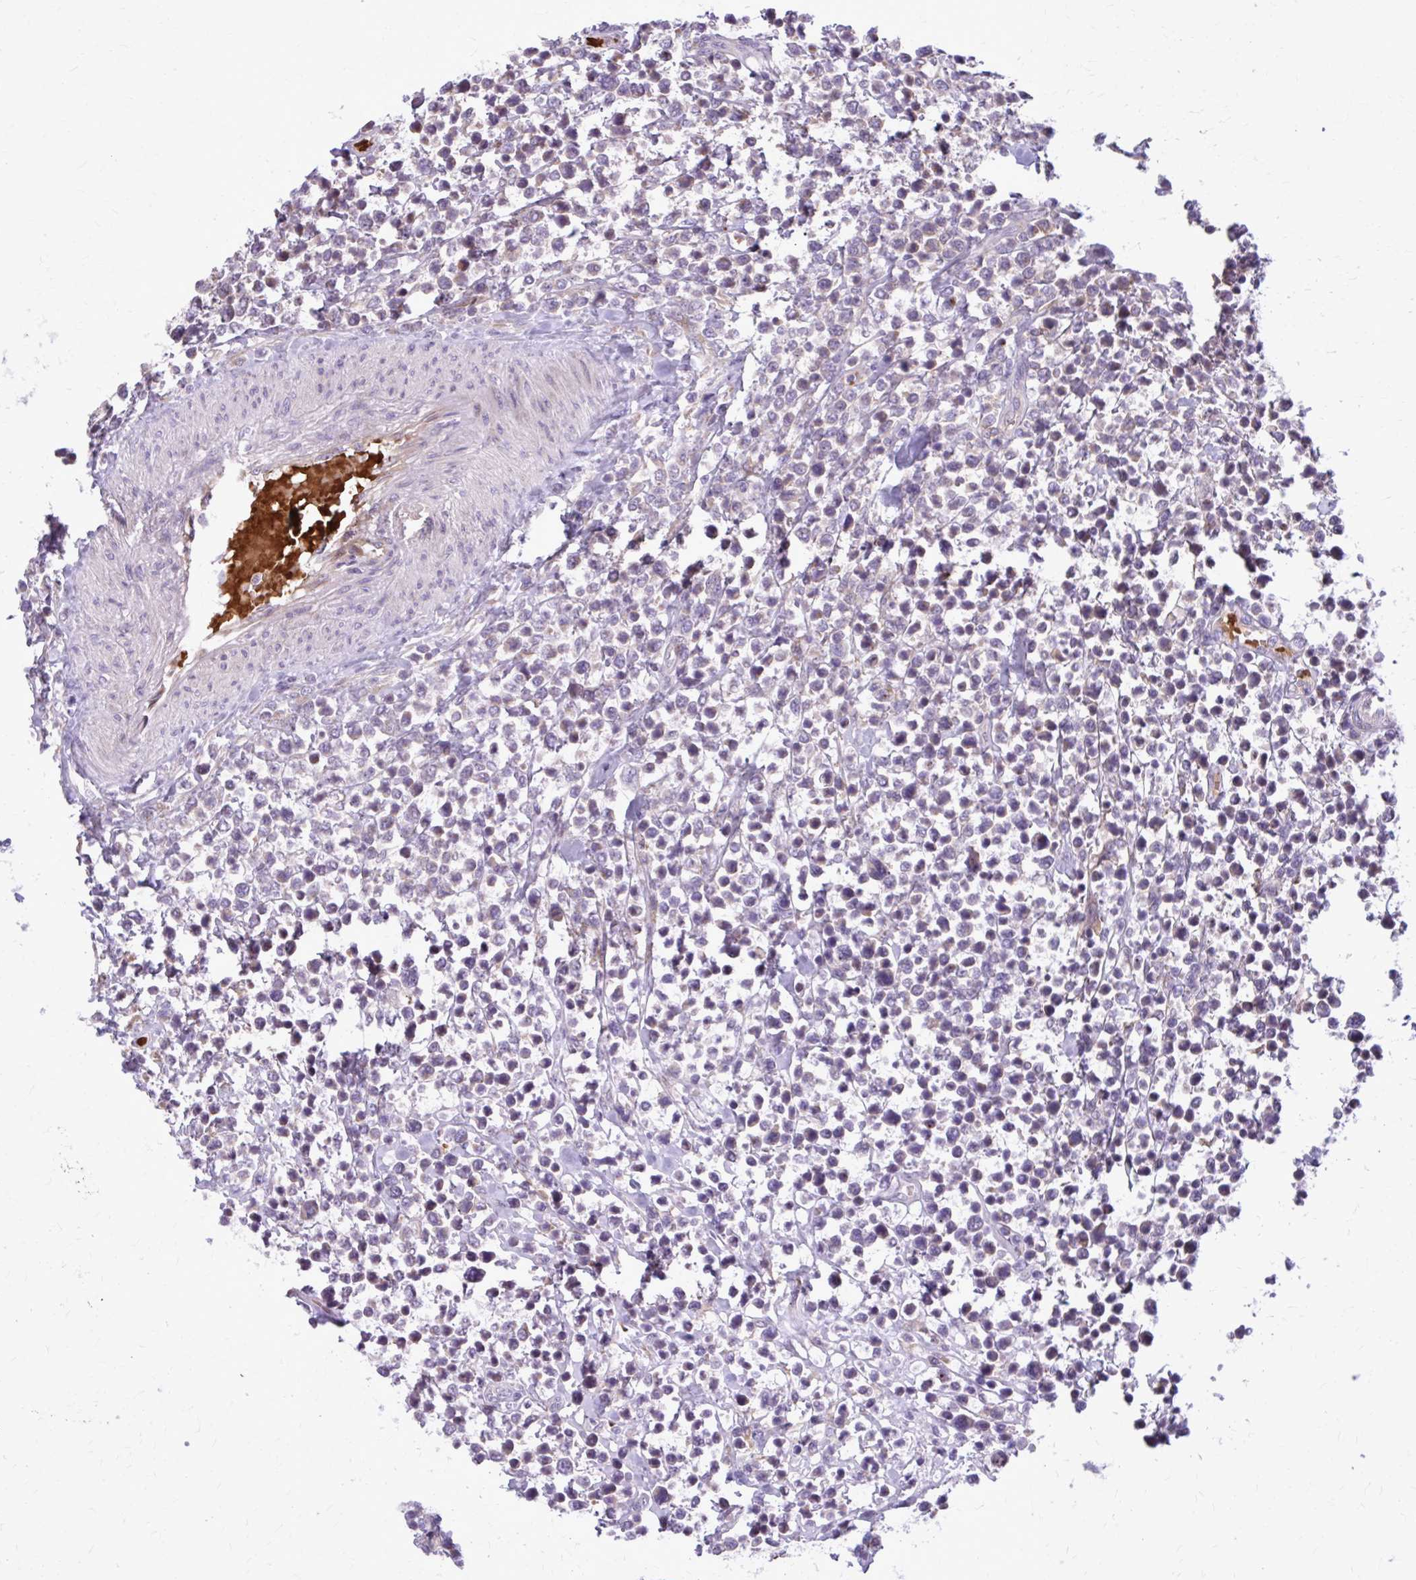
{"staining": {"intensity": "weak", "quantity": "25%-75%", "location": "cytoplasmic/membranous"}, "tissue": "lymphoma", "cell_type": "Tumor cells", "image_type": "cancer", "snomed": [{"axis": "morphology", "description": "Malignant lymphoma, non-Hodgkin's type, High grade"}, {"axis": "topography", "description": "Soft tissue"}], "caption": "Immunohistochemistry (IHC) image of neoplastic tissue: lymphoma stained using immunohistochemistry demonstrates low levels of weak protein expression localized specifically in the cytoplasmic/membranous of tumor cells, appearing as a cytoplasmic/membranous brown color.", "gene": "SNF8", "patient": {"sex": "female", "age": 56}}